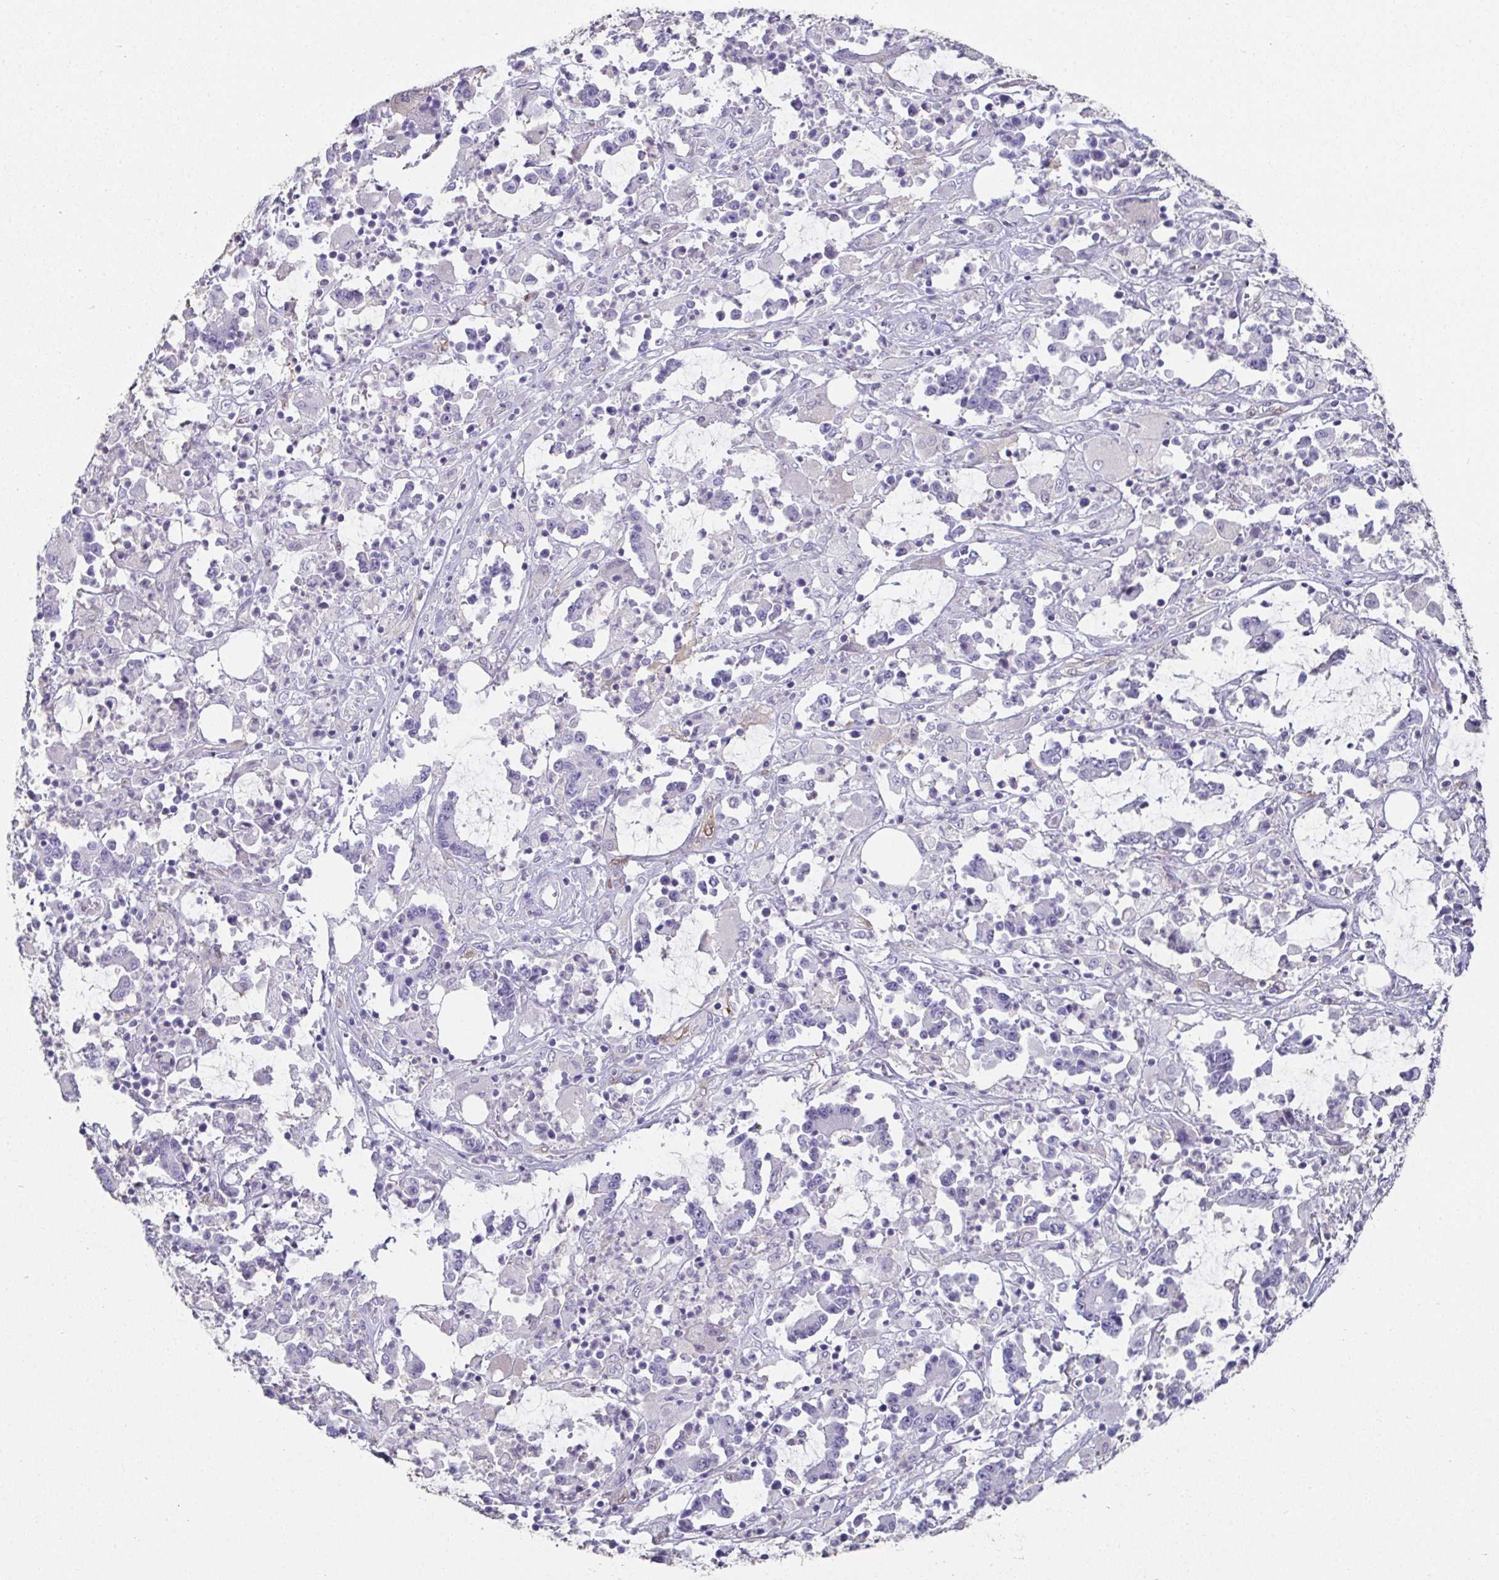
{"staining": {"intensity": "negative", "quantity": "none", "location": "none"}, "tissue": "stomach cancer", "cell_type": "Tumor cells", "image_type": "cancer", "snomed": [{"axis": "morphology", "description": "Adenocarcinoma, NOS"}, {"axis": "topography", "description": "Stomach, upper"}], "caption": "Tumor cells show no significant protein staining in stomach cancer (adenocarcinoma).", "gene": "RBP1", "patient": {"sex": "male", "age": 68}}